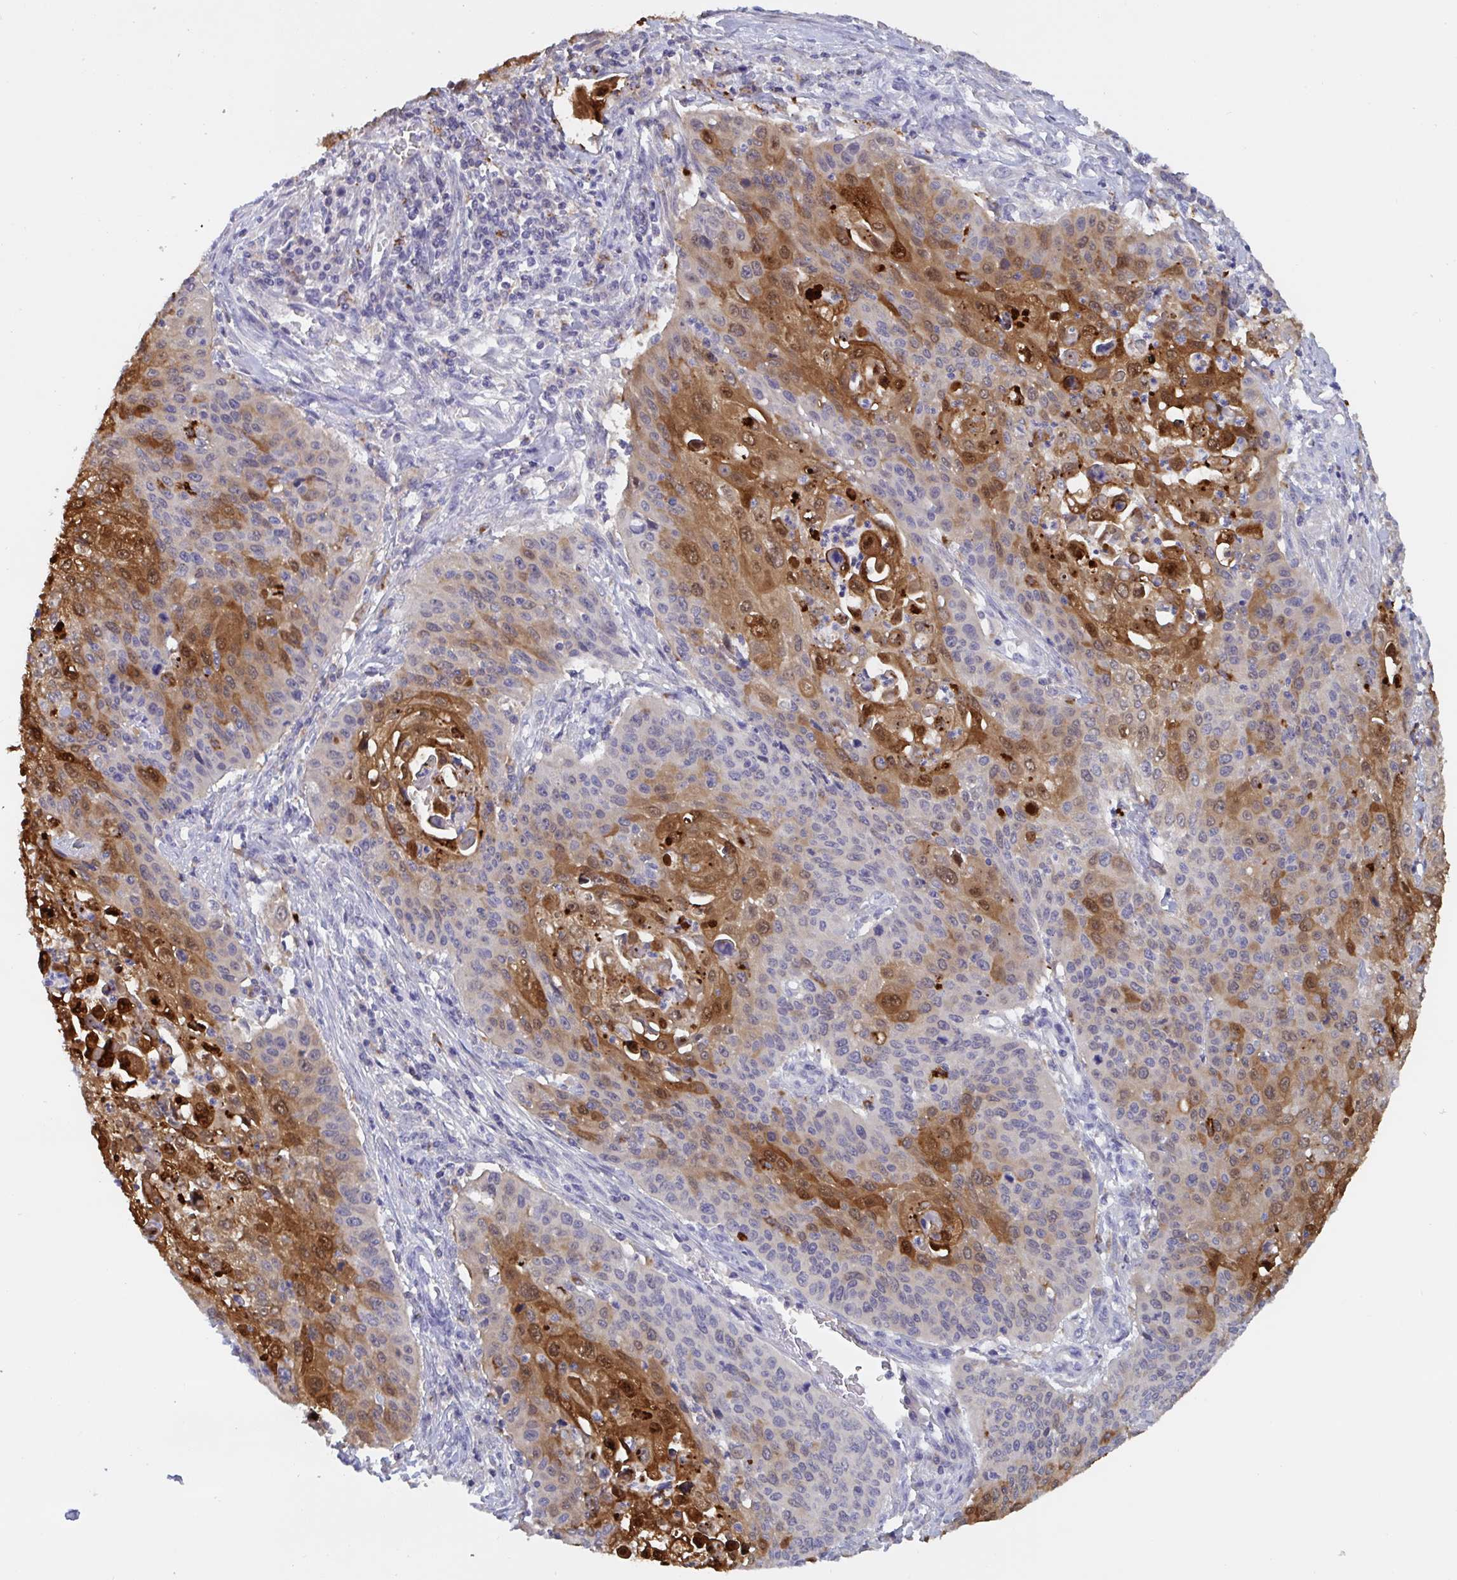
{"staining": {"intensity": "strong", "quantity": "25%-75%", "location": "cytoplasmic/membranous,nuclear"}, "tissue": "cervical cancer", "cell_type": "Tumor cells", "image_type": "cancer", "snomed": [{"axis": "morphology", "description": "Squamous cell carcinoma, NOS"}, {"axis": "topography", "description": "Cervix"}], "caption": "Immunohistochemistry of cervical squamous cell carcinoma displays high levels of strong cytoplasmic/membranous and nuclear positivity in approximately 25%-75% of tumor cells.", "gene": "SERPINB13", "patient": {"sex": "female", "age": 65}}